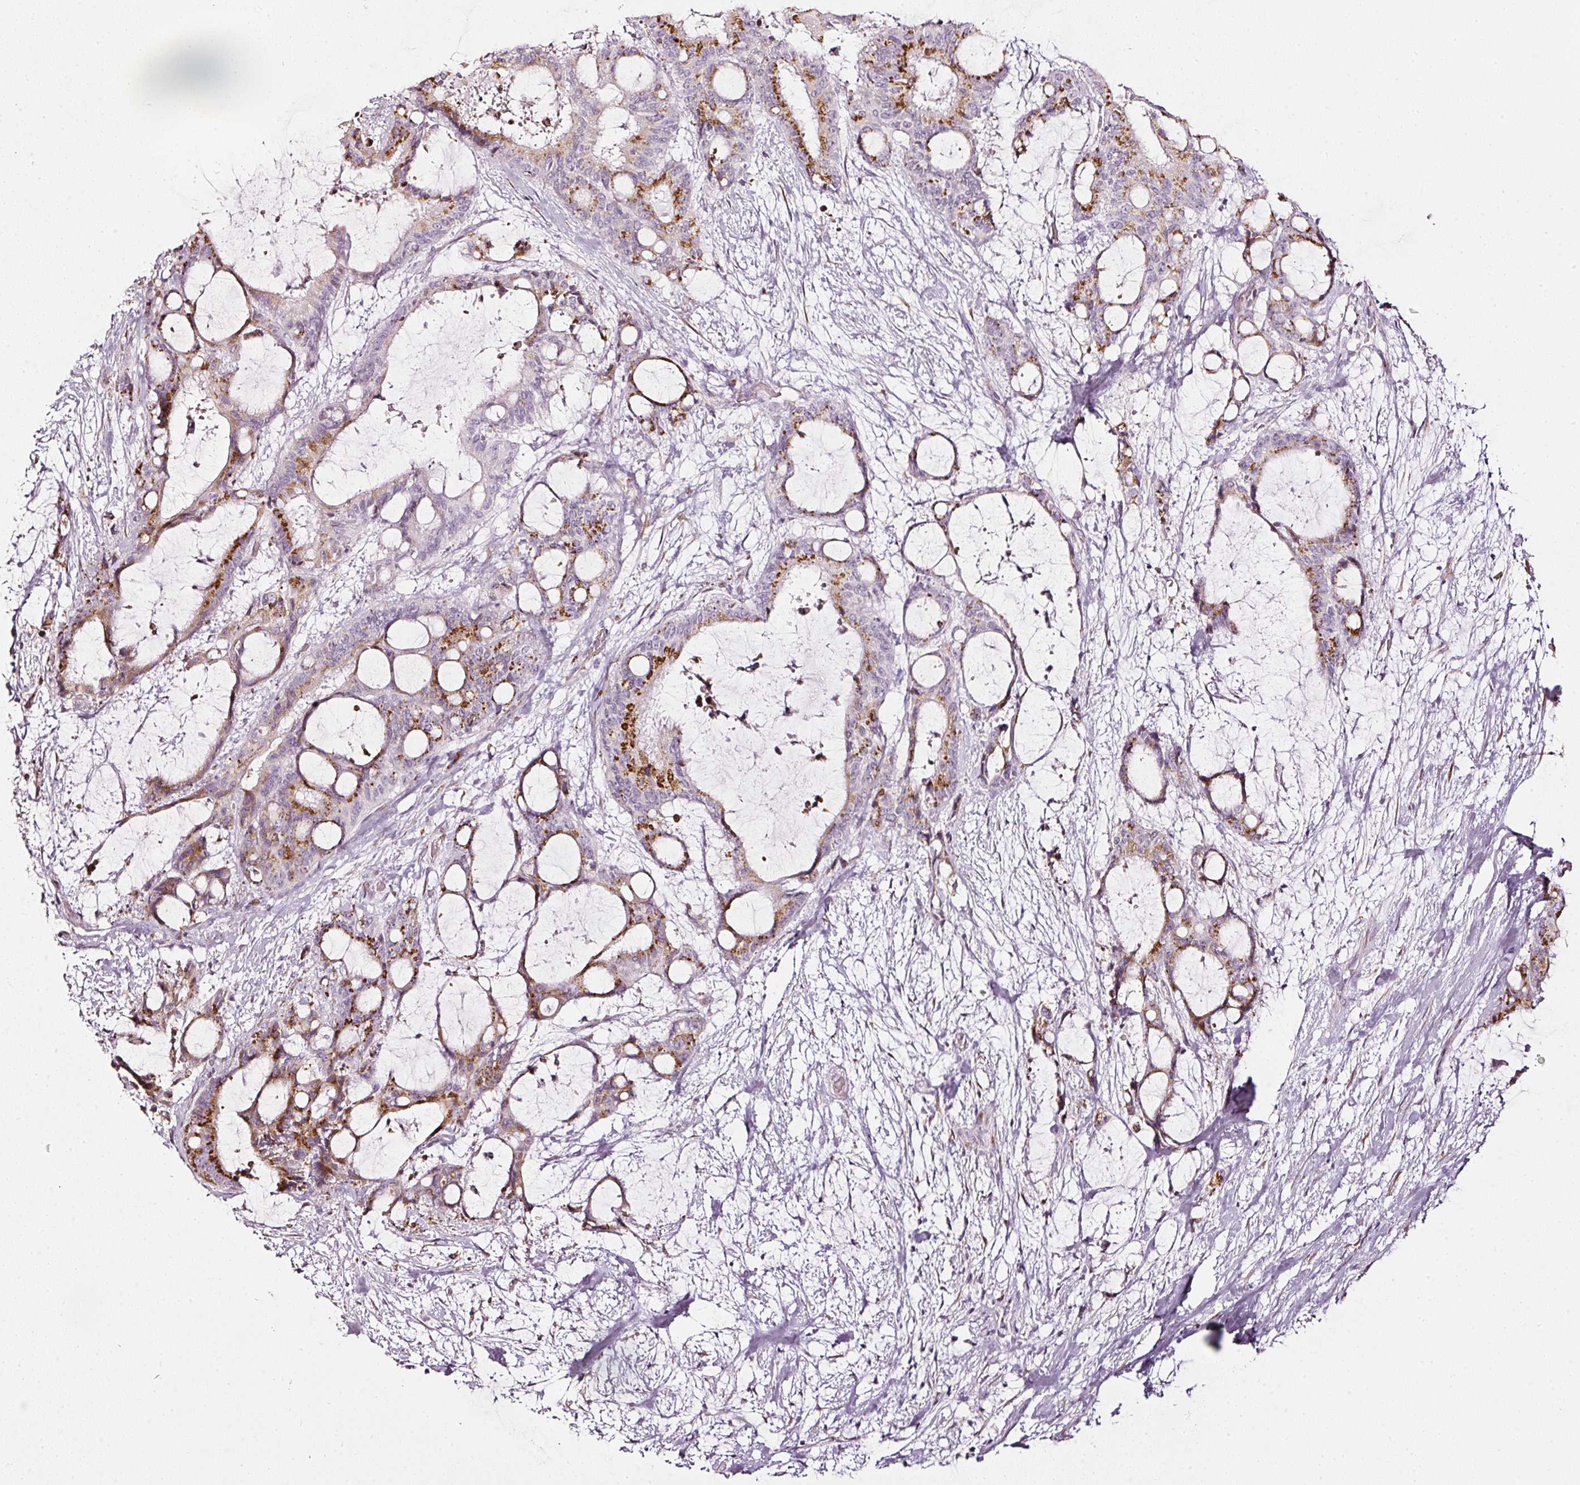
{"staining": {"intensity": "moderate", "quantity": "25%-75%", "location": "cytoplasmic/membranous"}, "tissue": "liver cancer", "cell_type": "Tumor cells", "image_type": "cancer", "snomed": [{"axis": "morphology", "description": "Normal tissue, NOS"}, {"axis": "morphology", "description": "Cholangiocarcinoma"}, {"axis": "topography", "description": "Liver"}, {"axis": "topography", "description": "Peripheral nerve tissue"}], "caption": "Human cholangiocarcinoma (liver) stained with a protein marker exhibits moderate staining in tumor cells.", "gene": "SDF4", "patient": {"sex": "female", "age": 73}}